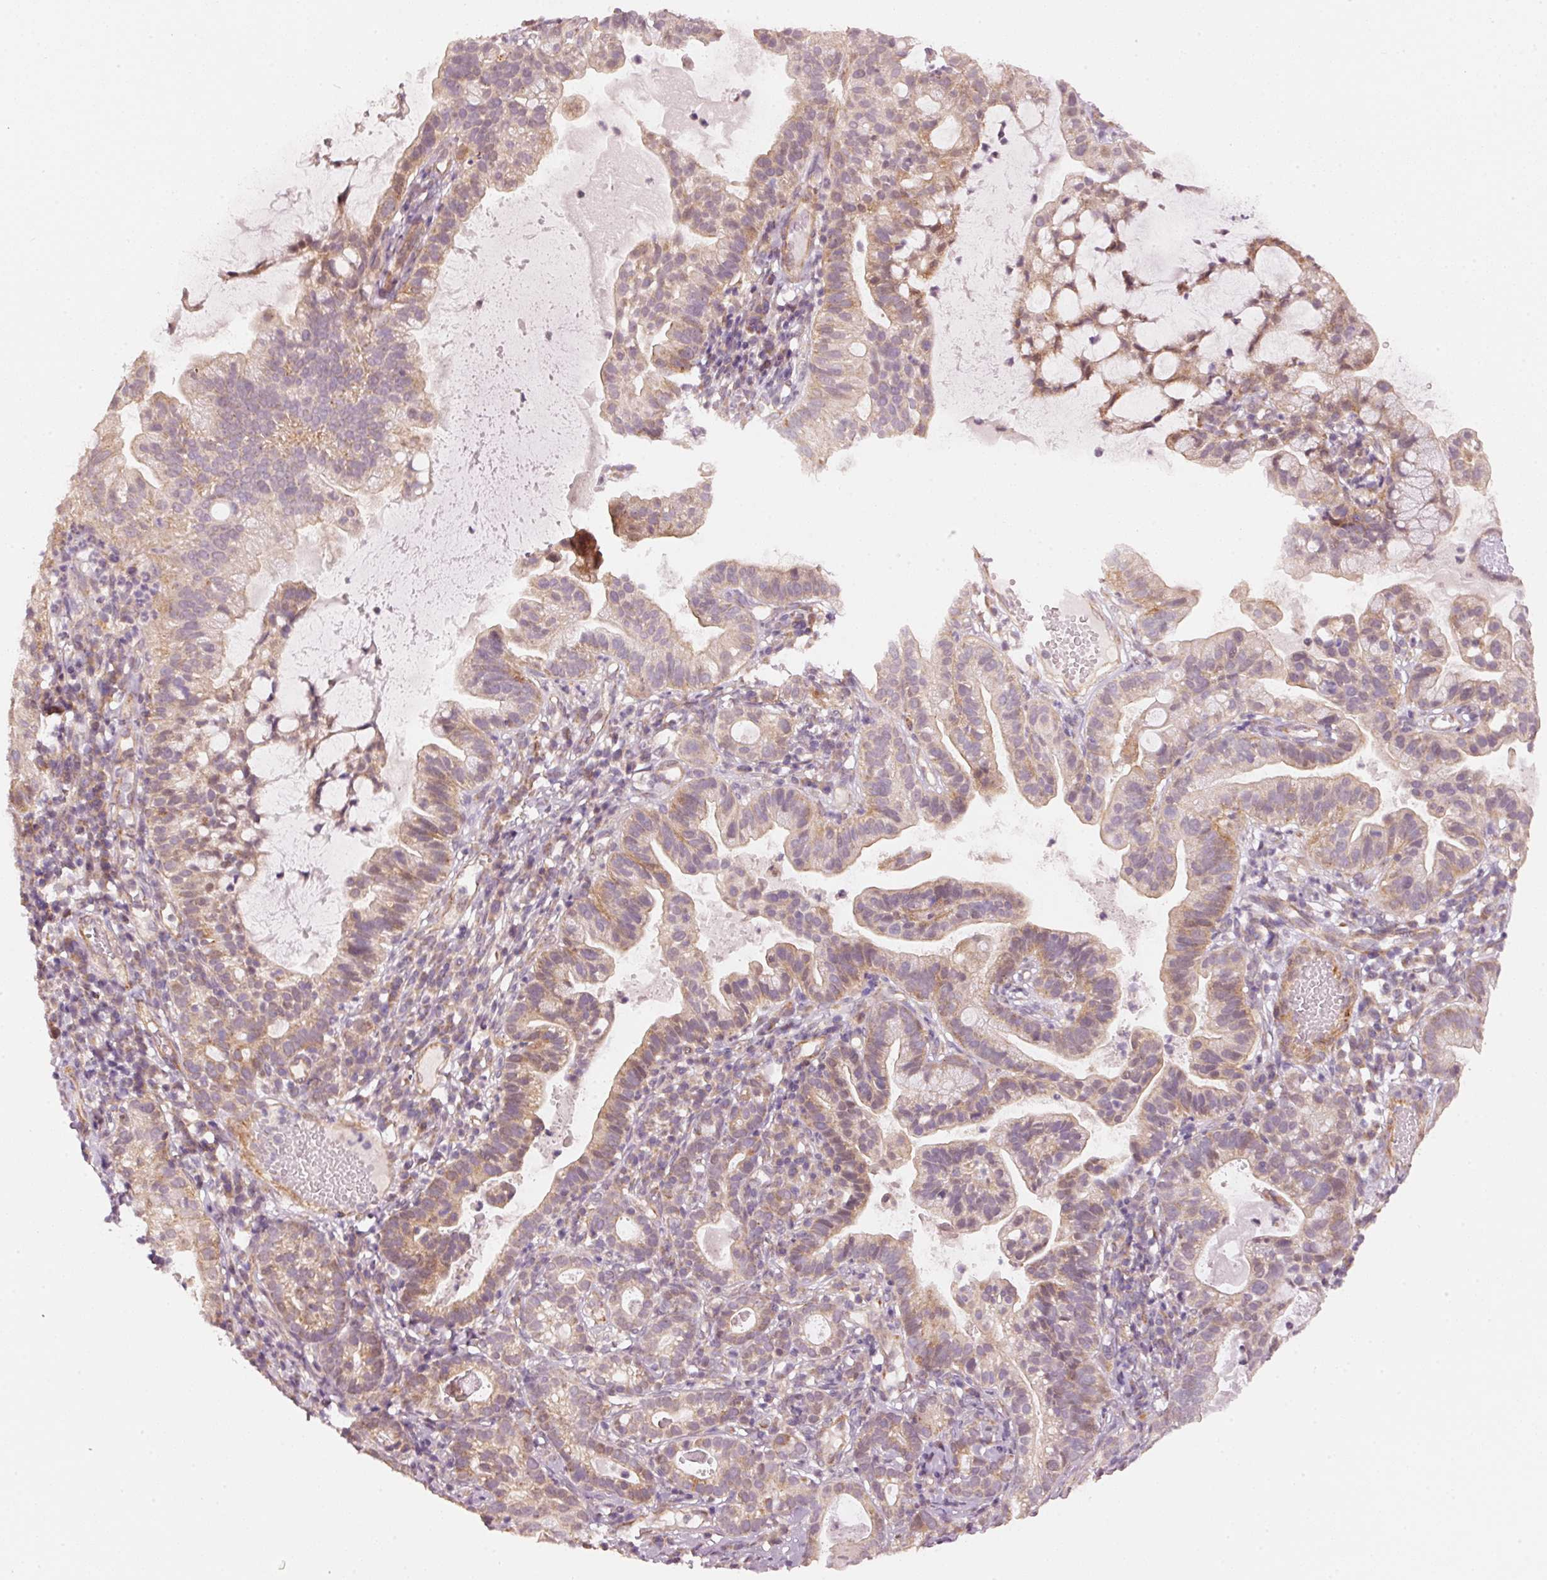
{"staining": {"intensity": "weak", "quantity": ">75%", "location": "cytoplasmic/membranous"}, "tissue": "cervical cancer", "cell_type": "Tumor cells", "image_type": "cancer", "snomed": [{"axis": "morphology", "description": "Adenocarcinoma, NOS"}, {"axis": "topography", "description": "Cervix"}], "caption": "A low amount of weak cytoplasmic/membranous positivity is identified in about >75% of tumor cells in adenocarcinoma (cervical) tissue.", "gene": "ARHGAP22", "patient": {"sex": "female", "age": 41}}